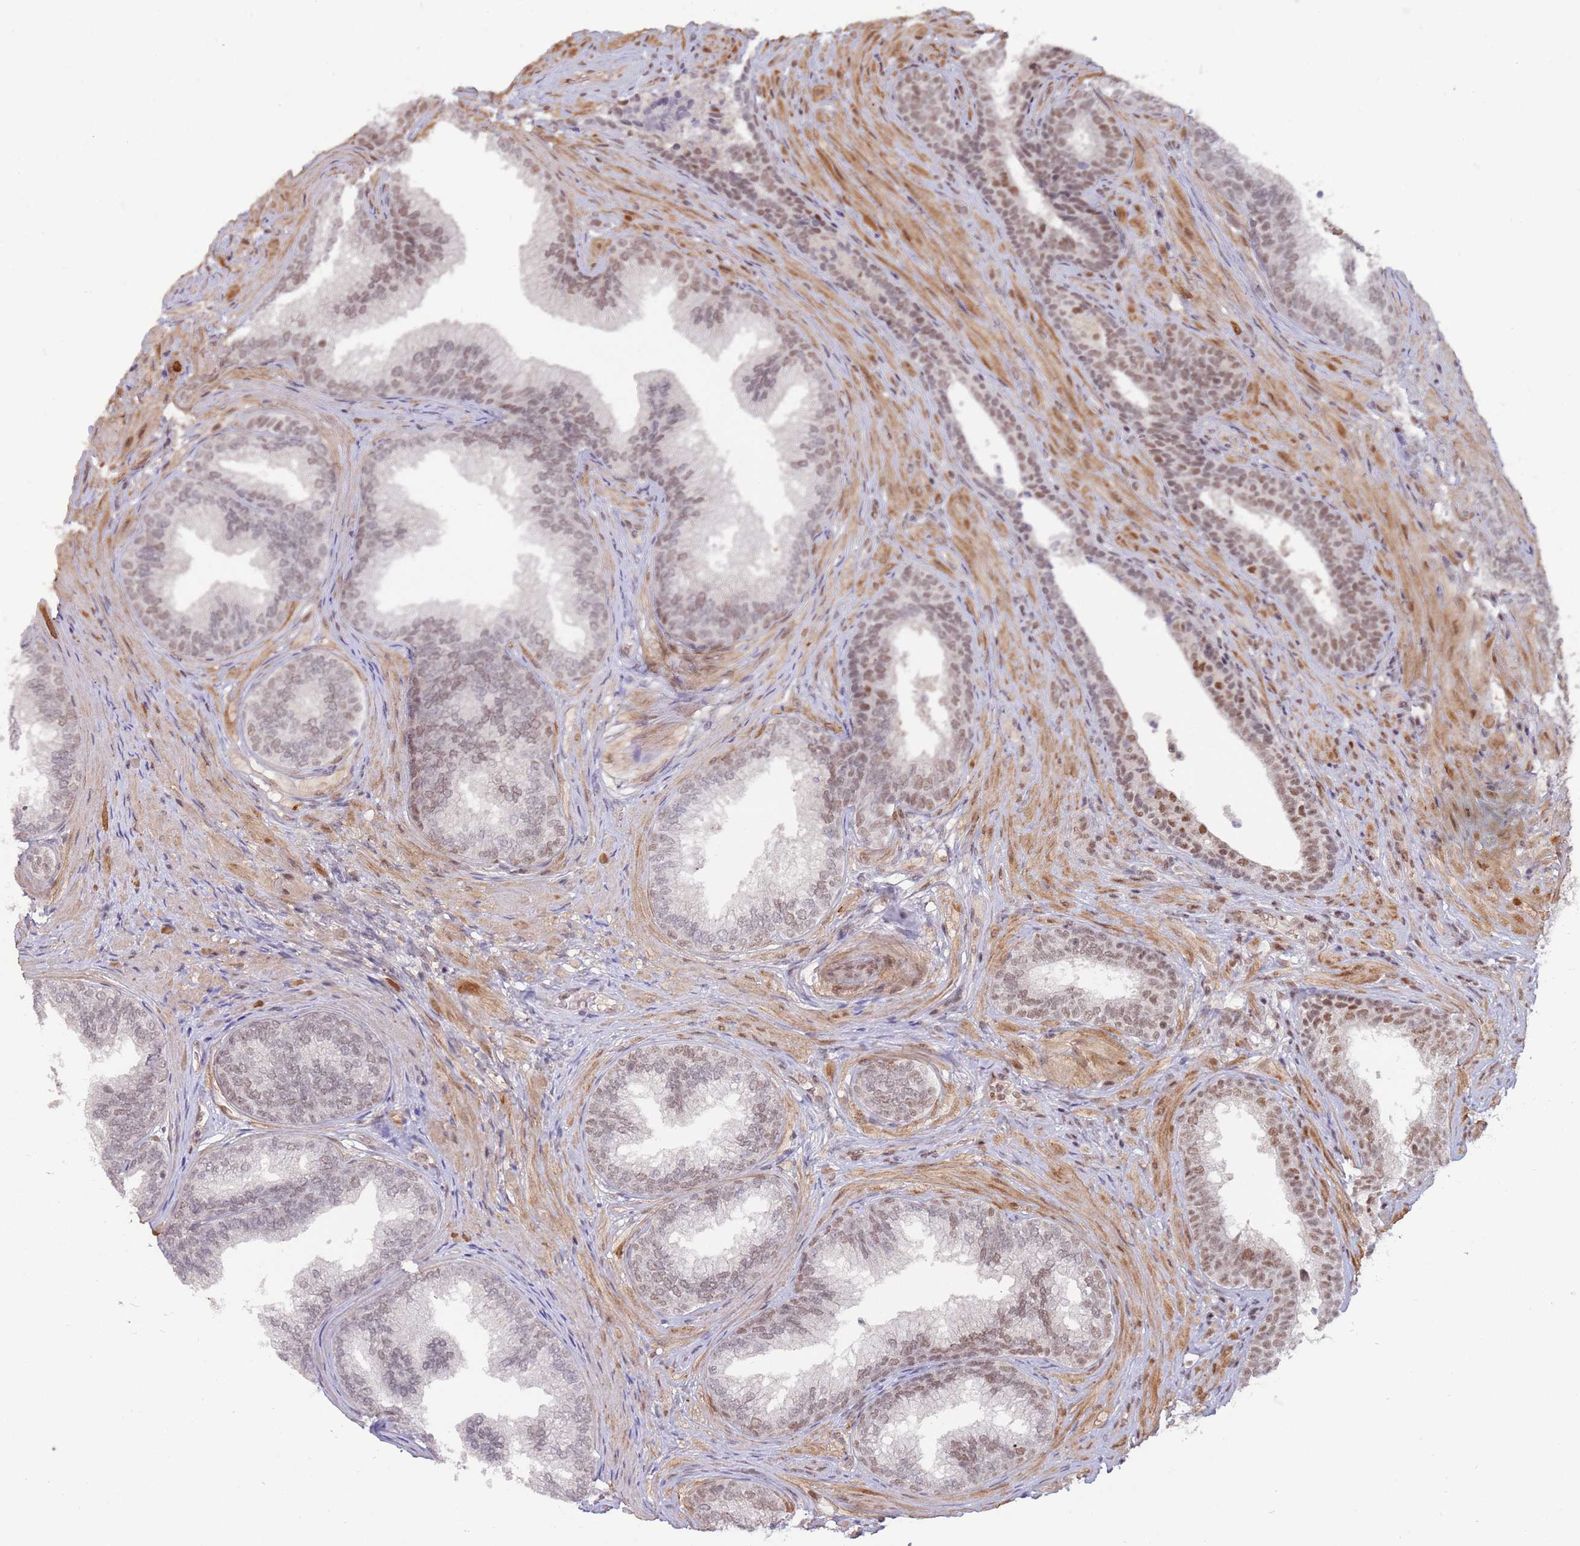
{"staining": {"intensity": "moderate", "quantity": "25%-75%", "location": "nuclear"}, "tissue": "prostate", "cell_type": "Glandular cells", "image_type": "normal", "snomed": [{"axis": "morphology", "description": "Normal tissue, NOS"}, {"axis": "topography", "description": "Prostate"}], "caption": "Immunohistochemical staining of benign human prostate reveals moderate nuclear protein staining in about 25%-75% of glandular cells. The staining was performed using DAB to visualize the protein expression in brown, while the nuclei were stained in blue with hematoxylin (Magnification: 20x).", "gene": "ZBTB7A", "patient": {"sex": "male", "age": 76}}